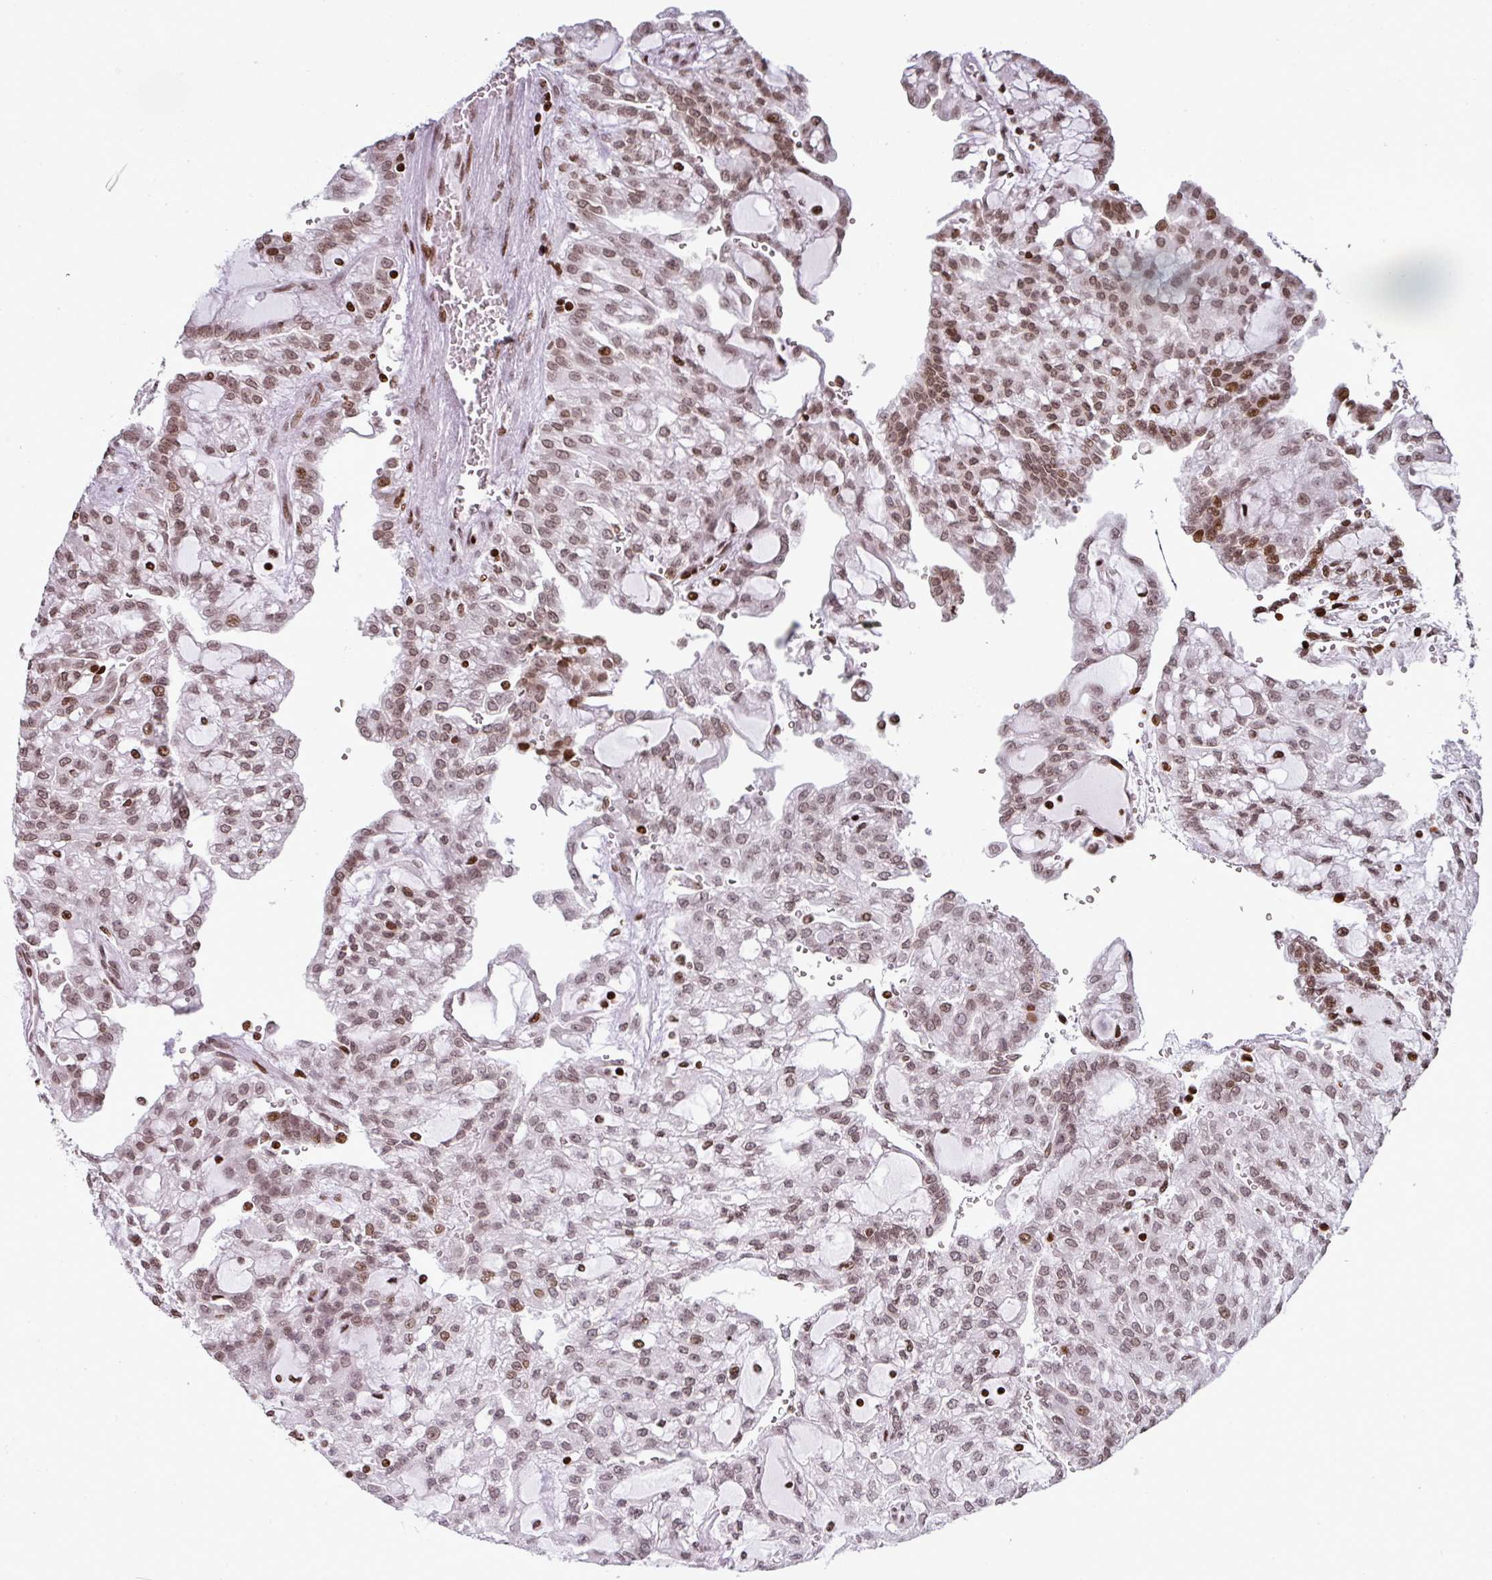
{"staining": {"intensity": "weak", "quantity": ">75%", "location": "nuclear"}, "tissue": "renal cancer", "cell_type": "Tumor cells", "image_type": "cancer", "snomed": [{"axis": "morphology", "description": "Adenocarcinoma, NOS"}, {"axis": "topography", "description": "Kidney"}], "caption": "DAB (3,3'-diaminobenzidine) immunohistochemical staining of renal cancer (adenocarcinoma) reveals weak nuclear protein expression in approximately >75% of tumor cells.", "gene": "RASL11A", "patient": {"sex": "male", "age": 63}}